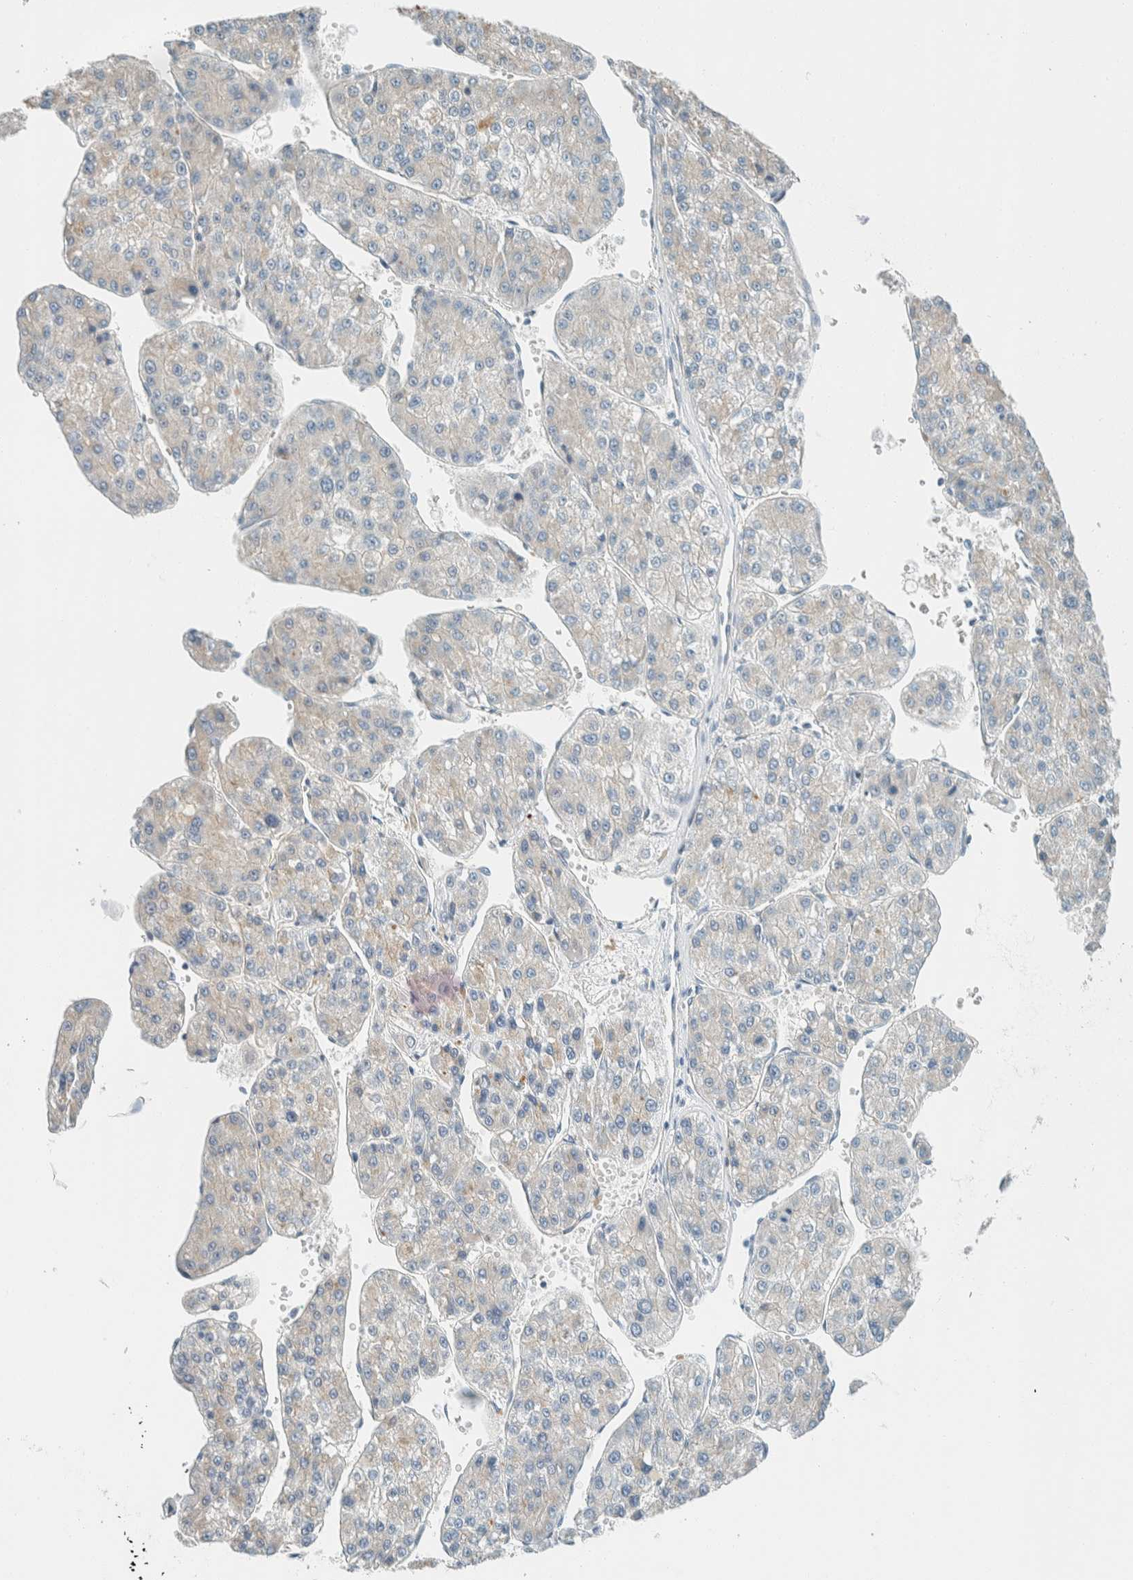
{"staining": {"intensity": "weak", "quantity": "<25%", "location": "cytoplasmic/membranous"}, "tissue": "liver cancer", "cell_type": "Tumor cells", "image_type": "cancer", "snomed": [{"axis": "morphology", "description": "Carcinoma, Hepatocellular, NOS"}, {"axis": "topography", "description": "Liver"}], "caption": "An immunohistochemistry (IHC) photomicrograph of hepatocellular carcinoma (liver) is shown. There is no staining in tumor cells of hepatocellular carcinoma (liver).", "gene": "SLFN12", "patient": {"sex": "female", "age": 73}}